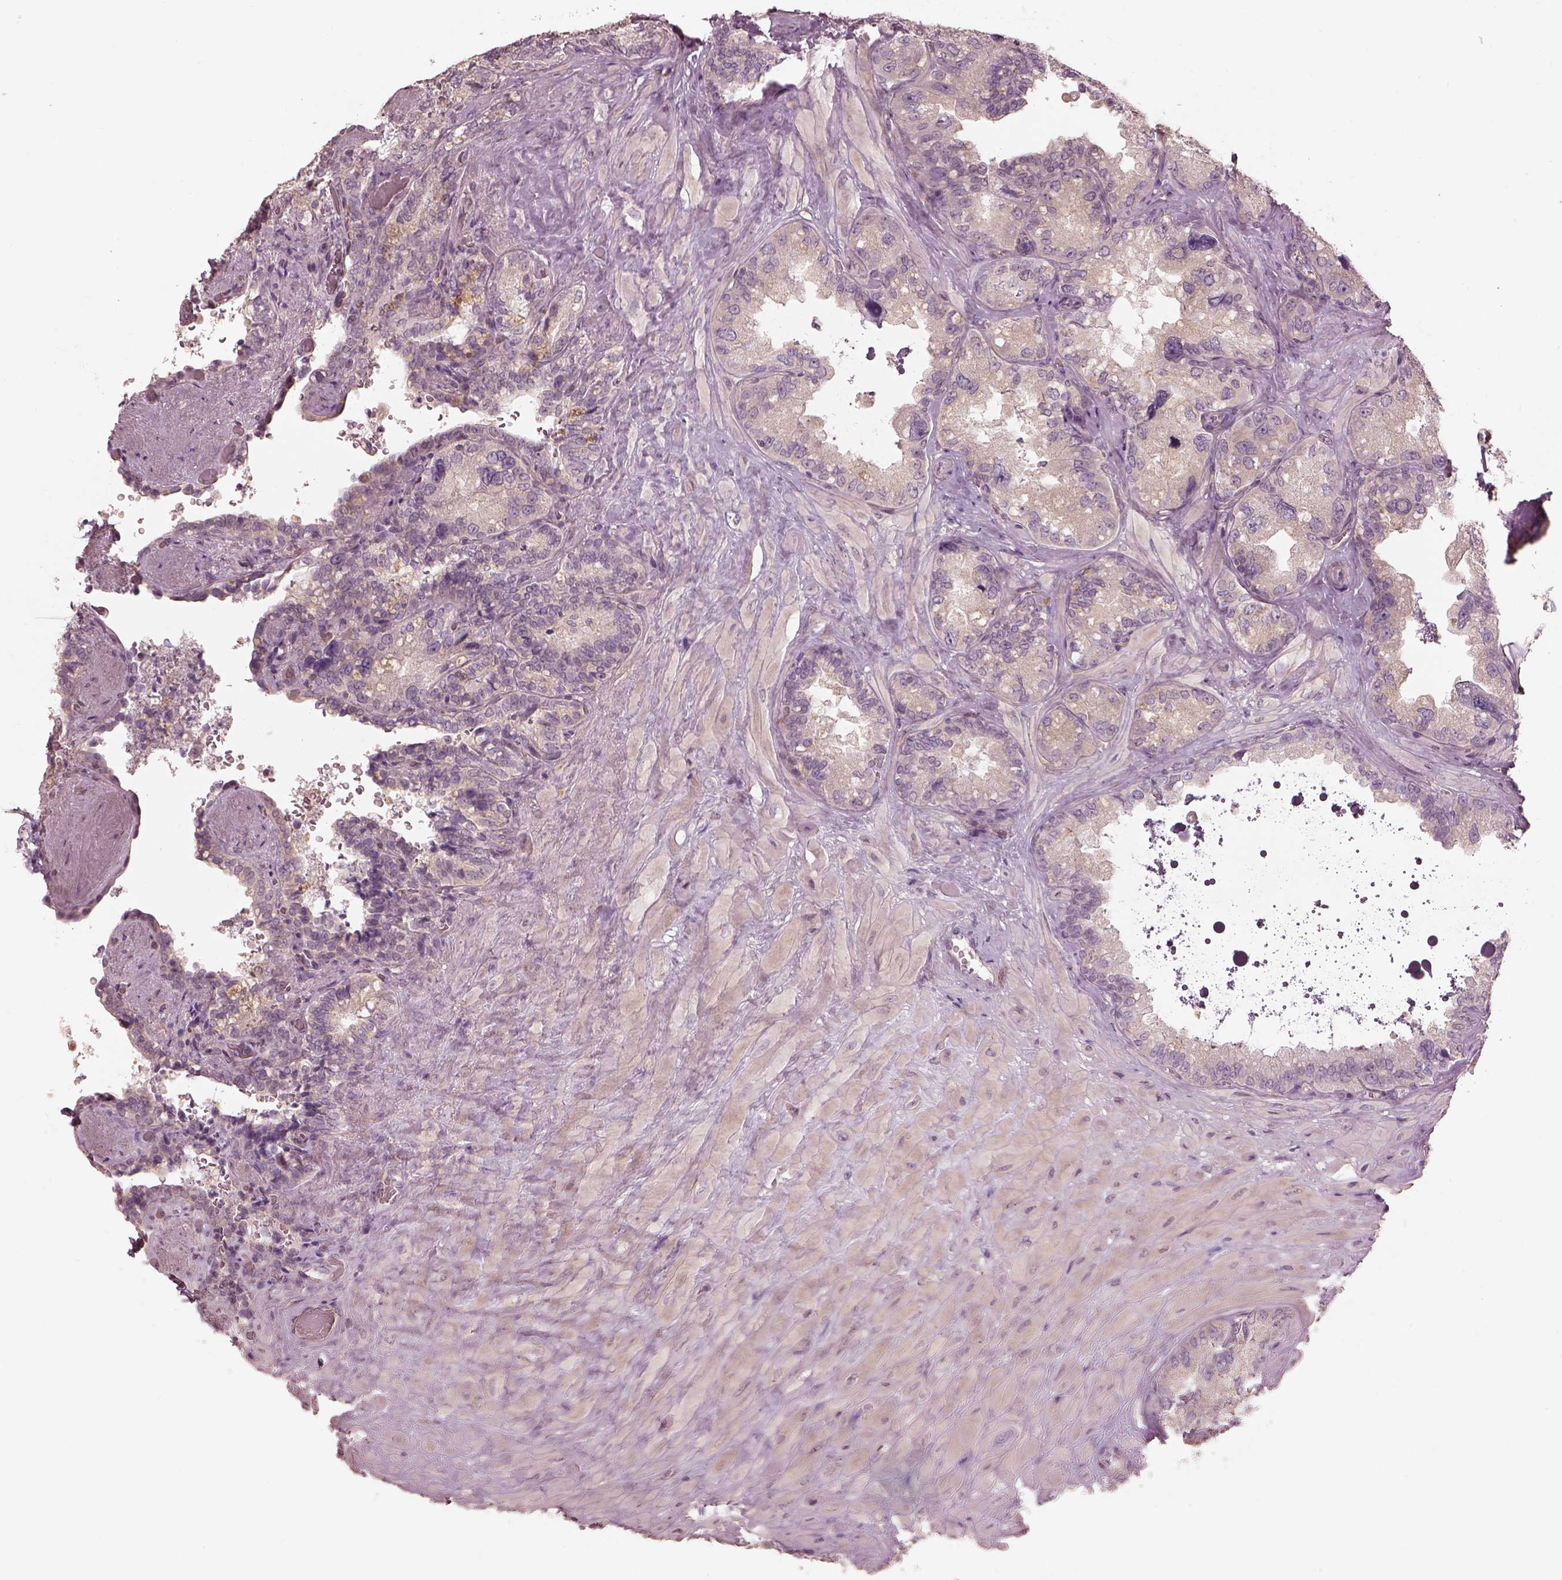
{"staining": {"intensity": "weak", "quantity": "<25%", "location": "cytoplasmic/membranous"}, "tissue": "seminal vesicle", "cell_type": "Glandular cells", "image_type": "normal", "snomed": [{"axis": "morphology", "description": "Normal tissue, NOS"}, {"axis": "topography", "description": "Seminal veicle"}], "caption": "Histopathology image shows no significant protein staining in glandular cells of unremarkable seminal vesicle. (DAB (3,3'-diaminobenzidine) immunohistochemistry, high magnification).", "gene": "PRKACG", "patient": {"sex": "male", "age": 69}}